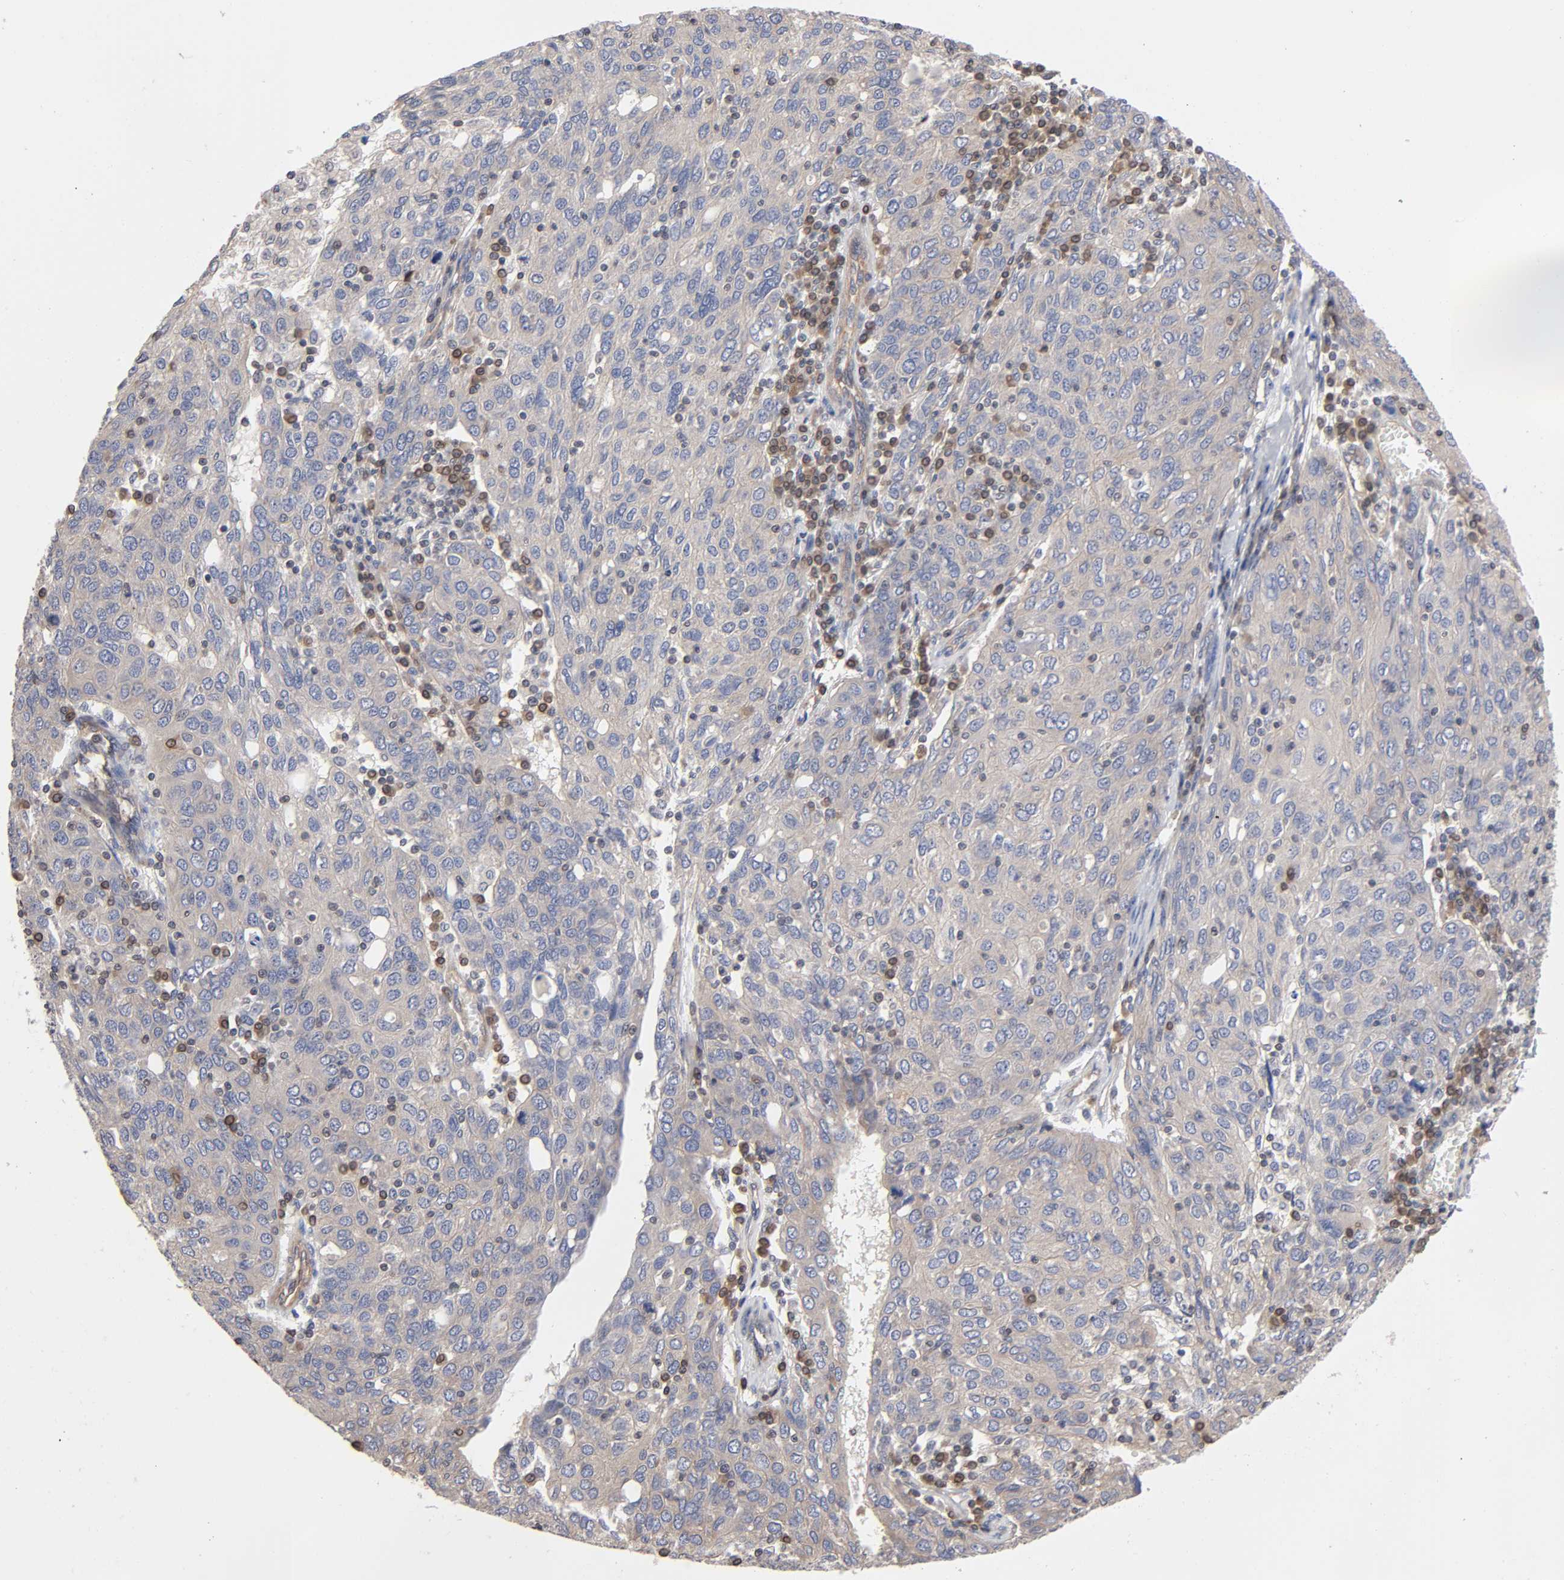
{"staining": {"intensity": "weak", "quantity": "25%-75%", "location": "cytoplasmic/membranous"}, "tissue": "ovarian cancer", "cell_type": "Tumor cells", "image_type": "cancer", "snomed": [{"axis": "morphology", "description": "Carcinoma, endometroid"}, {"axis": "topography", "description": "Ovary"}], "caption": "Endometroid carcinoma (ovarian) was stained to show a protein in brown. There is low levels of weak cytoplasmic/membranous expression in about 25%-75% of tumor cells.", "gene": "STRN3", "patient": {"sex": "female", "age": 50}}